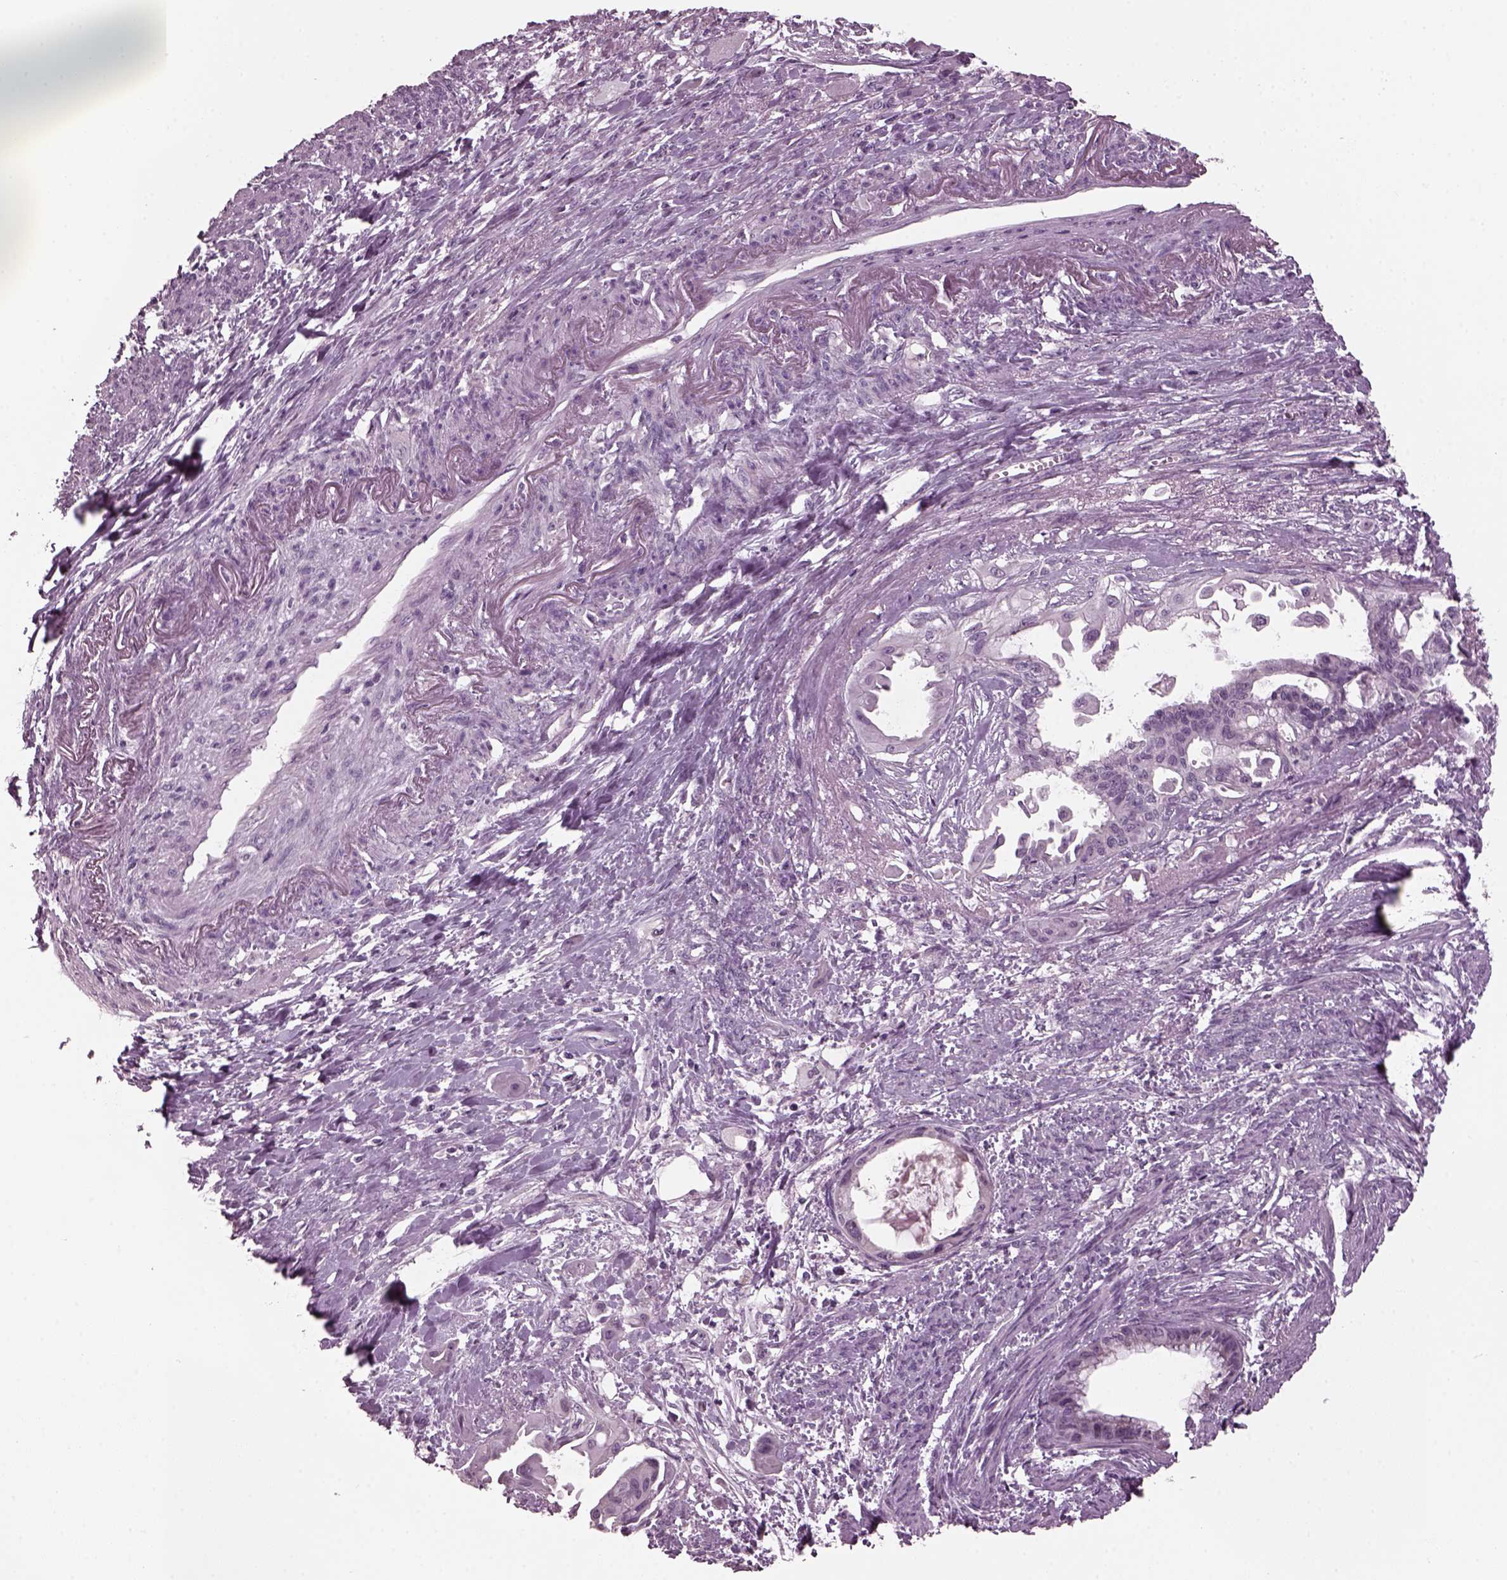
{"staining": {"intensity": "negative", "quantity": "none", "location": "none"}, "tissue": "endometrial cancer", "cell_type": "Tumor cells", "image_type": "cancer", "snomed": [{"axis": "morphology", "description": "Adenocarcinoma, NOS"}, {"axis": "topography", "description": "Endometrium"}], "caption": "This image is of endometrial adenocarcinoma stained with IHC to label a protein in brown with the nuclei are counter-stained blue. There is no staining in tumor cells.", "gene": "CLCN4", "patient": {"sex": "female", "age": 86}}